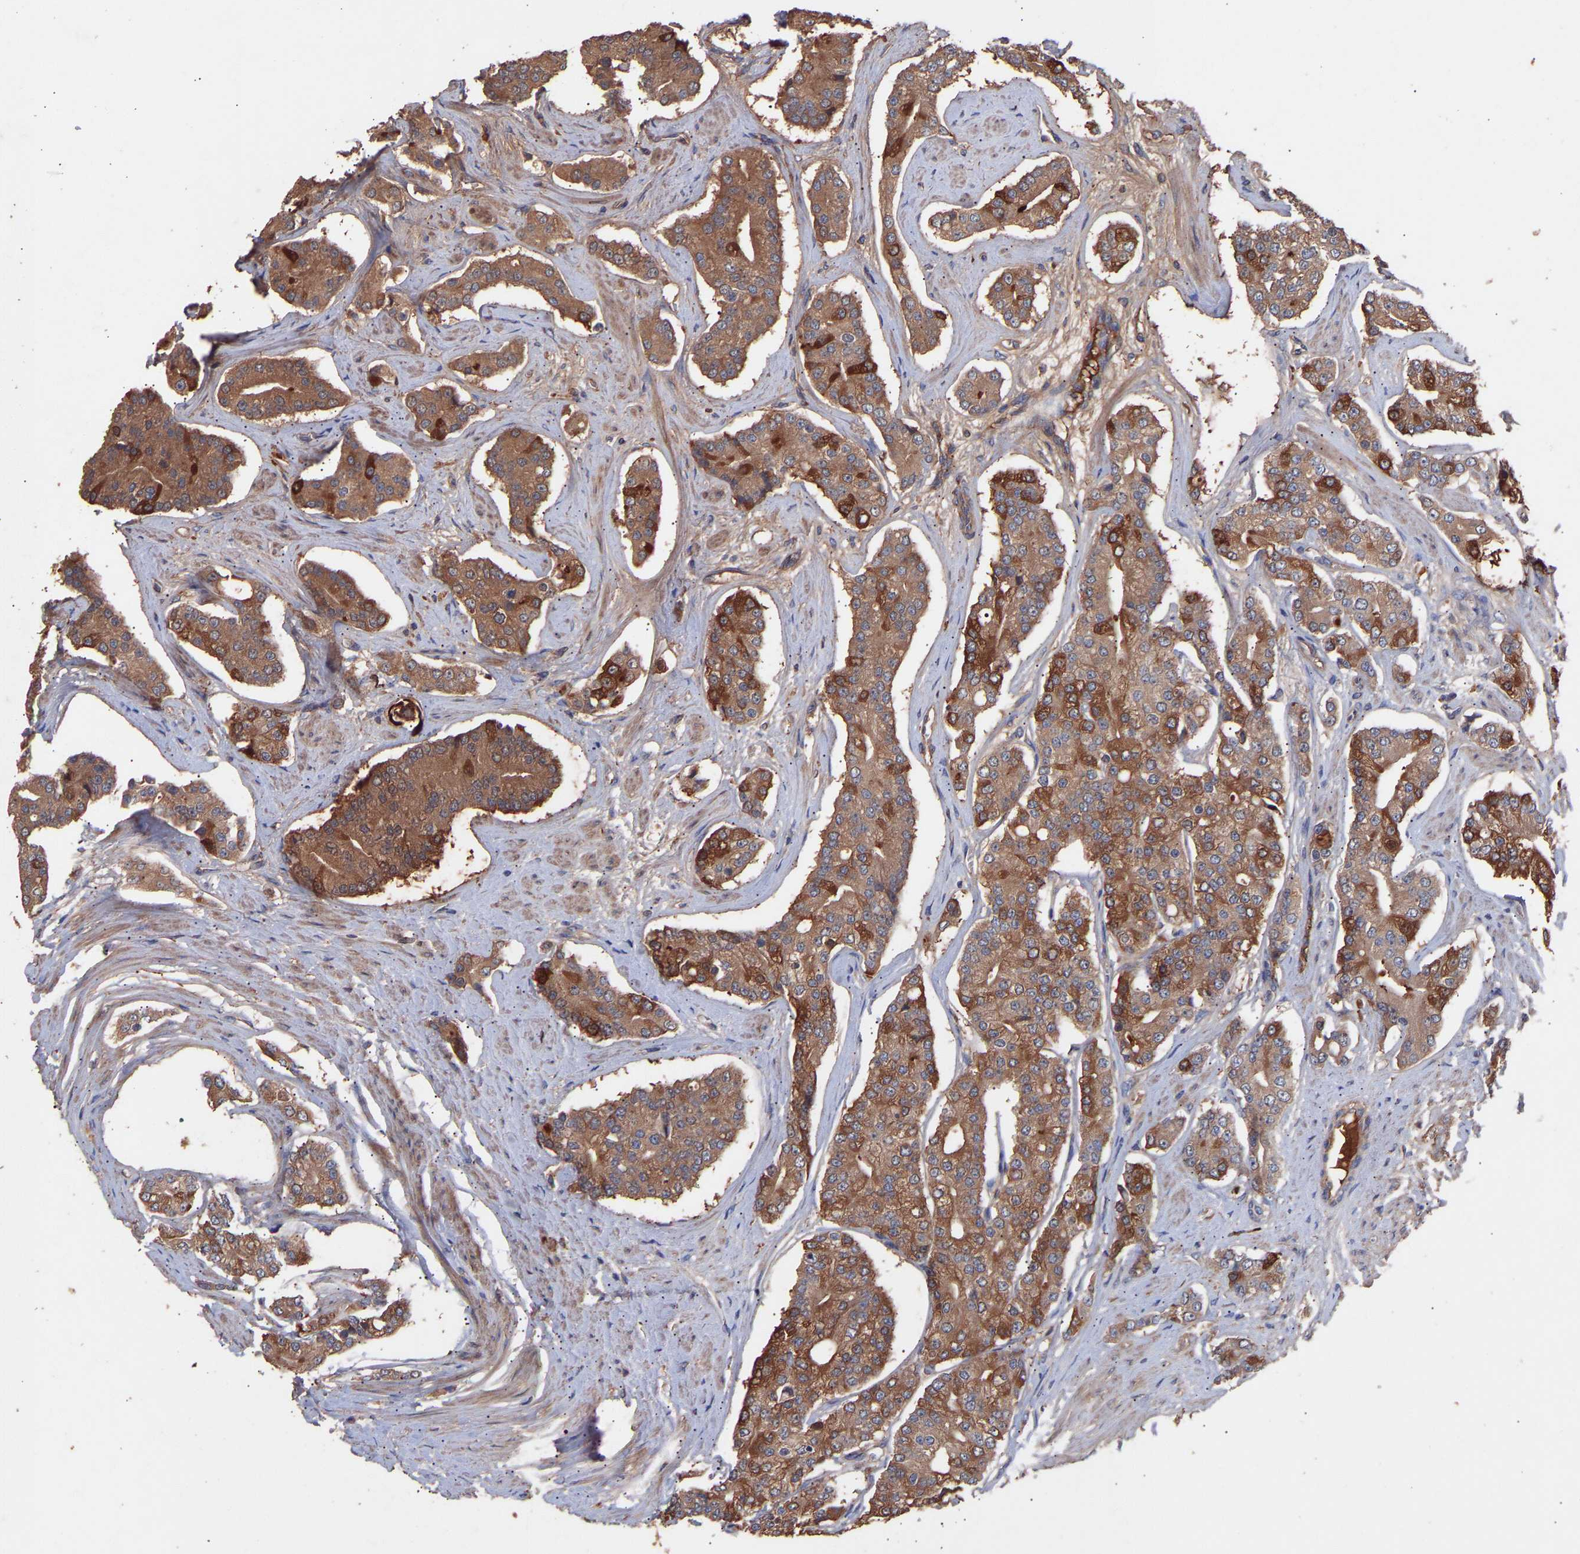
{"staining": {"intensity": "moderate", "quantity": ">75%", "location": "cytoplasmic/membranous"}, "tissue": "prostate cancer", "cell_type": "Tumor cells", "image_type": "cancer", "snomed": [{"axis": "morphology", "description": "Adenocarcinoma, High grade"}, {"axis": "topography", "description": "Prostate"}], "caption": "Immunohistochemistry photomicrograph of human prostate adenocarcinoma (high-grade) stained for a protein (brown), which exhibits medium levels of moderate cytoplasmic/membranous staining in approximately >75% of tumor cells.", "gene": "TMEM268", "patient": {"sex": "male", "age": 71}}